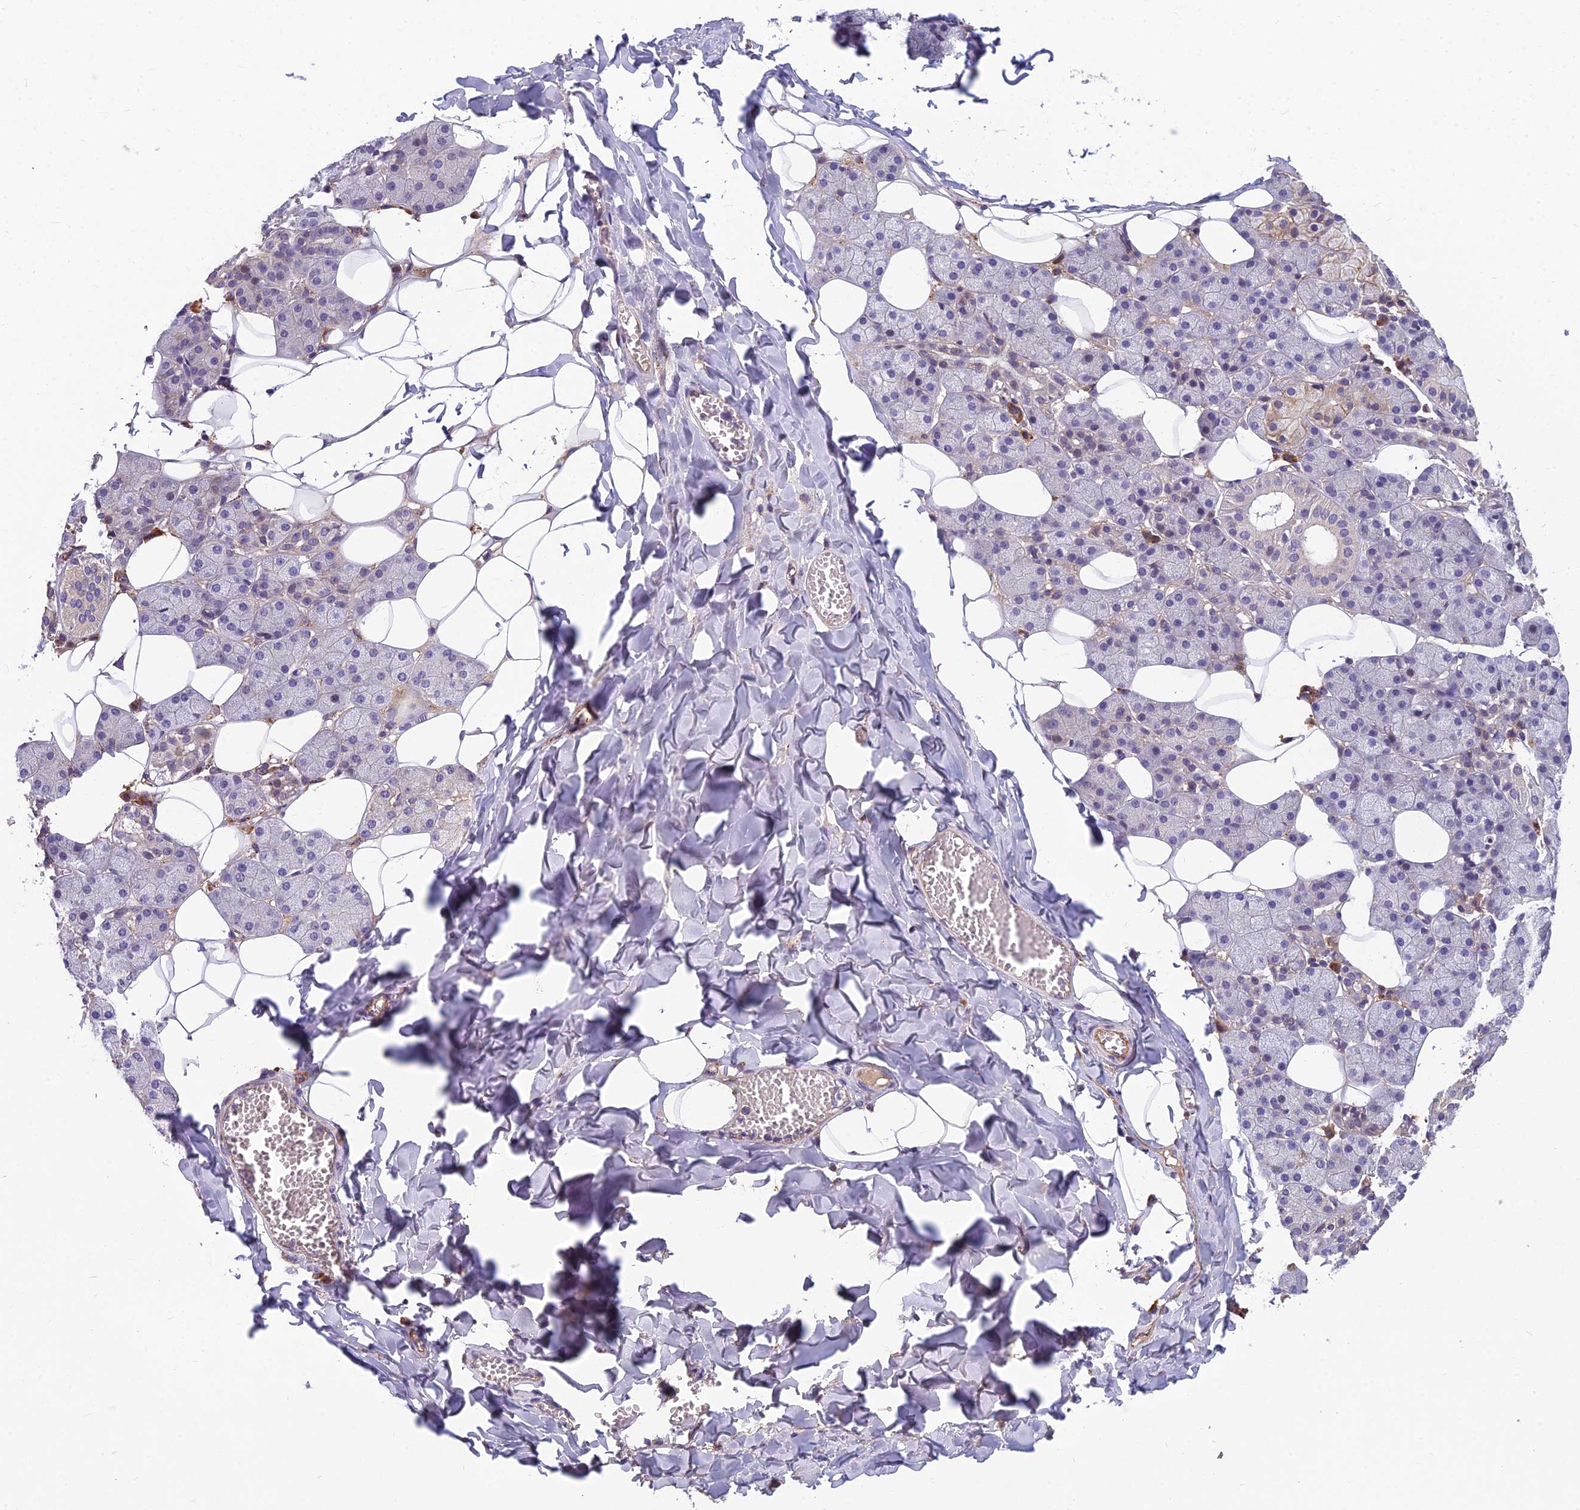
{"staining": {"intensity": "moderate", "quantity": "<25%", "location": "cytoplasmic/membranous"}, "tissue": "salivary gland", "cell_type": "Glandular cells", "image_type": "normal", "snomed": [{"axis": "morphology", "description": "Normal tissue, NOS"}, {"axis": "topography", "description": "Salivary gland"}], "caption": "An immunohistochemistry histopathology image of normal tissue is shown. Protein staining in brown labels moderate cytoplasmic/membranous positivity in salivary gland within glandular cells.", "gene": "TSPAN15", "patient": {"sex": "female", "age": 33}}